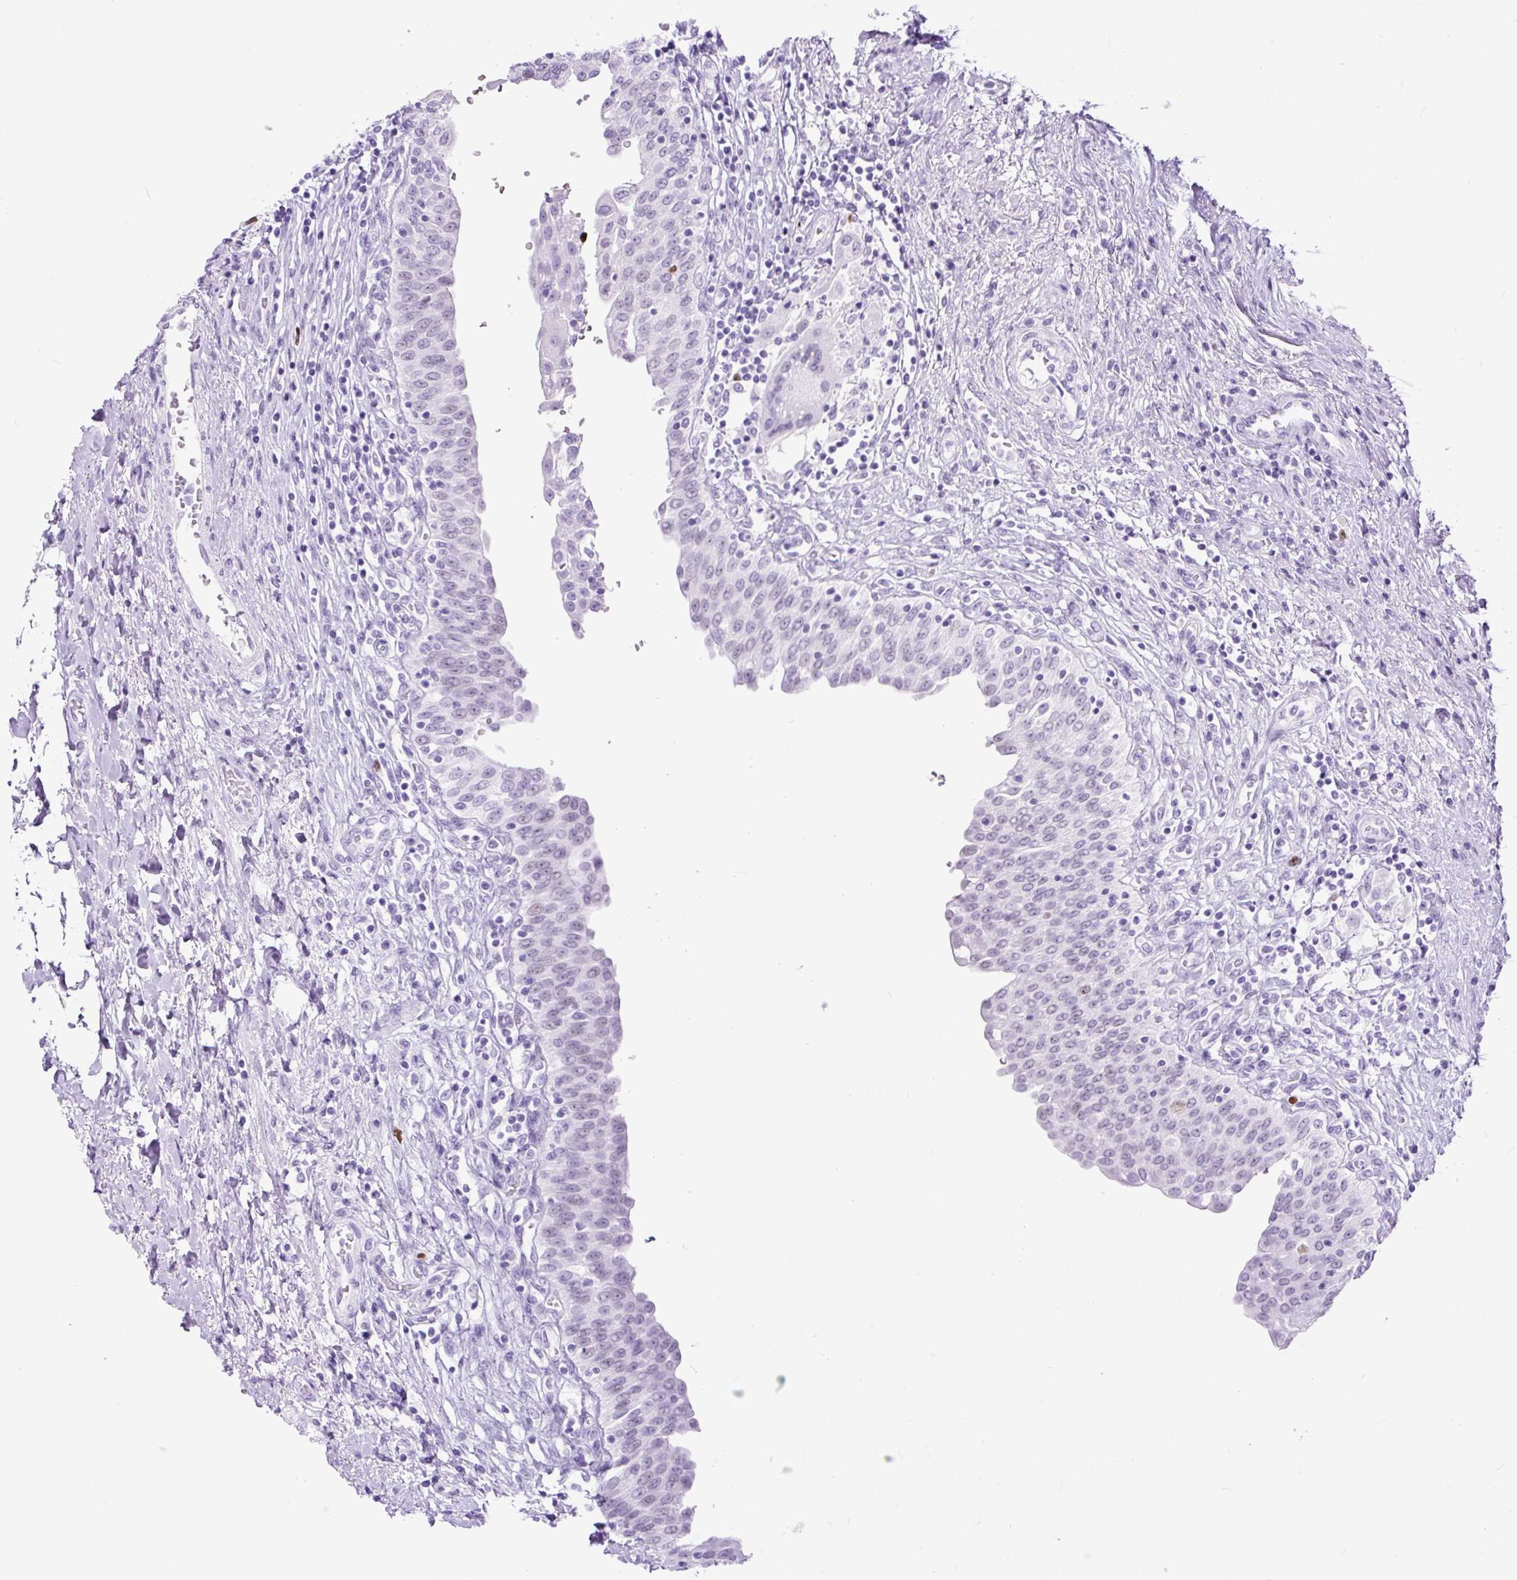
{"staining": {"intensity": "strong", "quantity": "<25%", "location": "nuclear"}, "tissue": "urinary bladder", "cell_type": "Urothelial cells", "image_type": "normal", "snomed": [{"axis": "morphology", "description": "Normal tissue, NOS"}, {"axis": "topography", "description": "Urinary bladder"}], "caption": "IHC photomicrograph of normal human urinary bladder stained for a protein (brown), which demonstrates medium levels of strong nuclear expression in approximately <25% of urothelial cells.", "gene": "RACGAP1", "patient": {"sex": "male", "age": 71}}